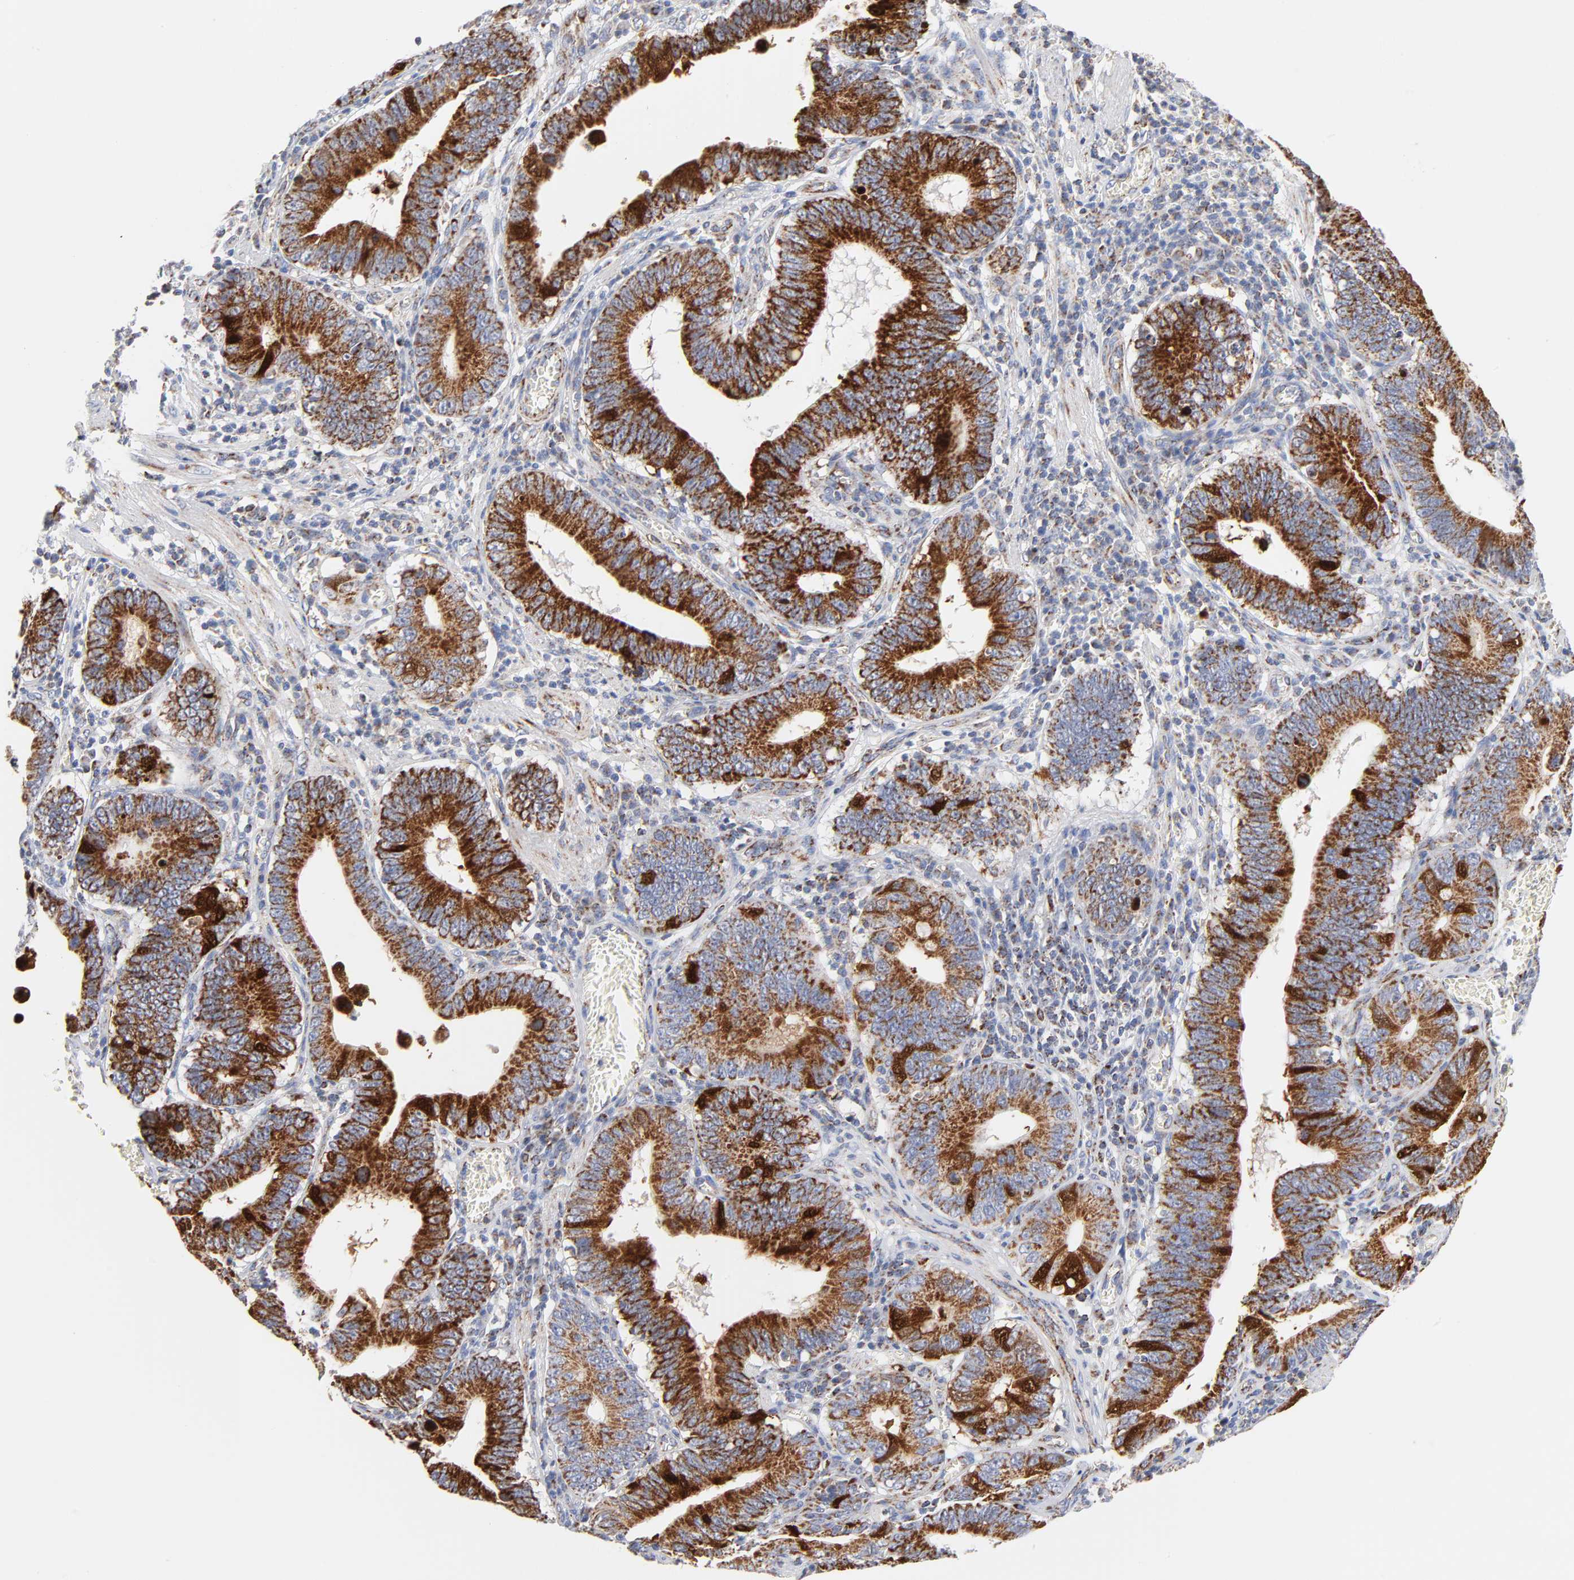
{"staining": {"intensity": "strong", "quantity": ">75%", "location": "cytoplasmic/membranous"}, "tissue": "stomach cancer", "cell_type": "Tumor cells", "image_type": "cancer", "snomed": [{"axis": "morphology", "description": "Adenocarcinoma, NOS"}, {"axis": "topography", "description": "Stomach"}, {"axis": "topography", "description": "Gastric cardia"}], "caption": "Stomach cancer (adenocarcinoma) stained with DAB immunohistochemistry (IHC) shows high levels of strong cytoplasmic/membranous expression in approximately >75% of tumor cells.", "gene": "DIABLO", "patient": {"sex": "male", "age": 59}}